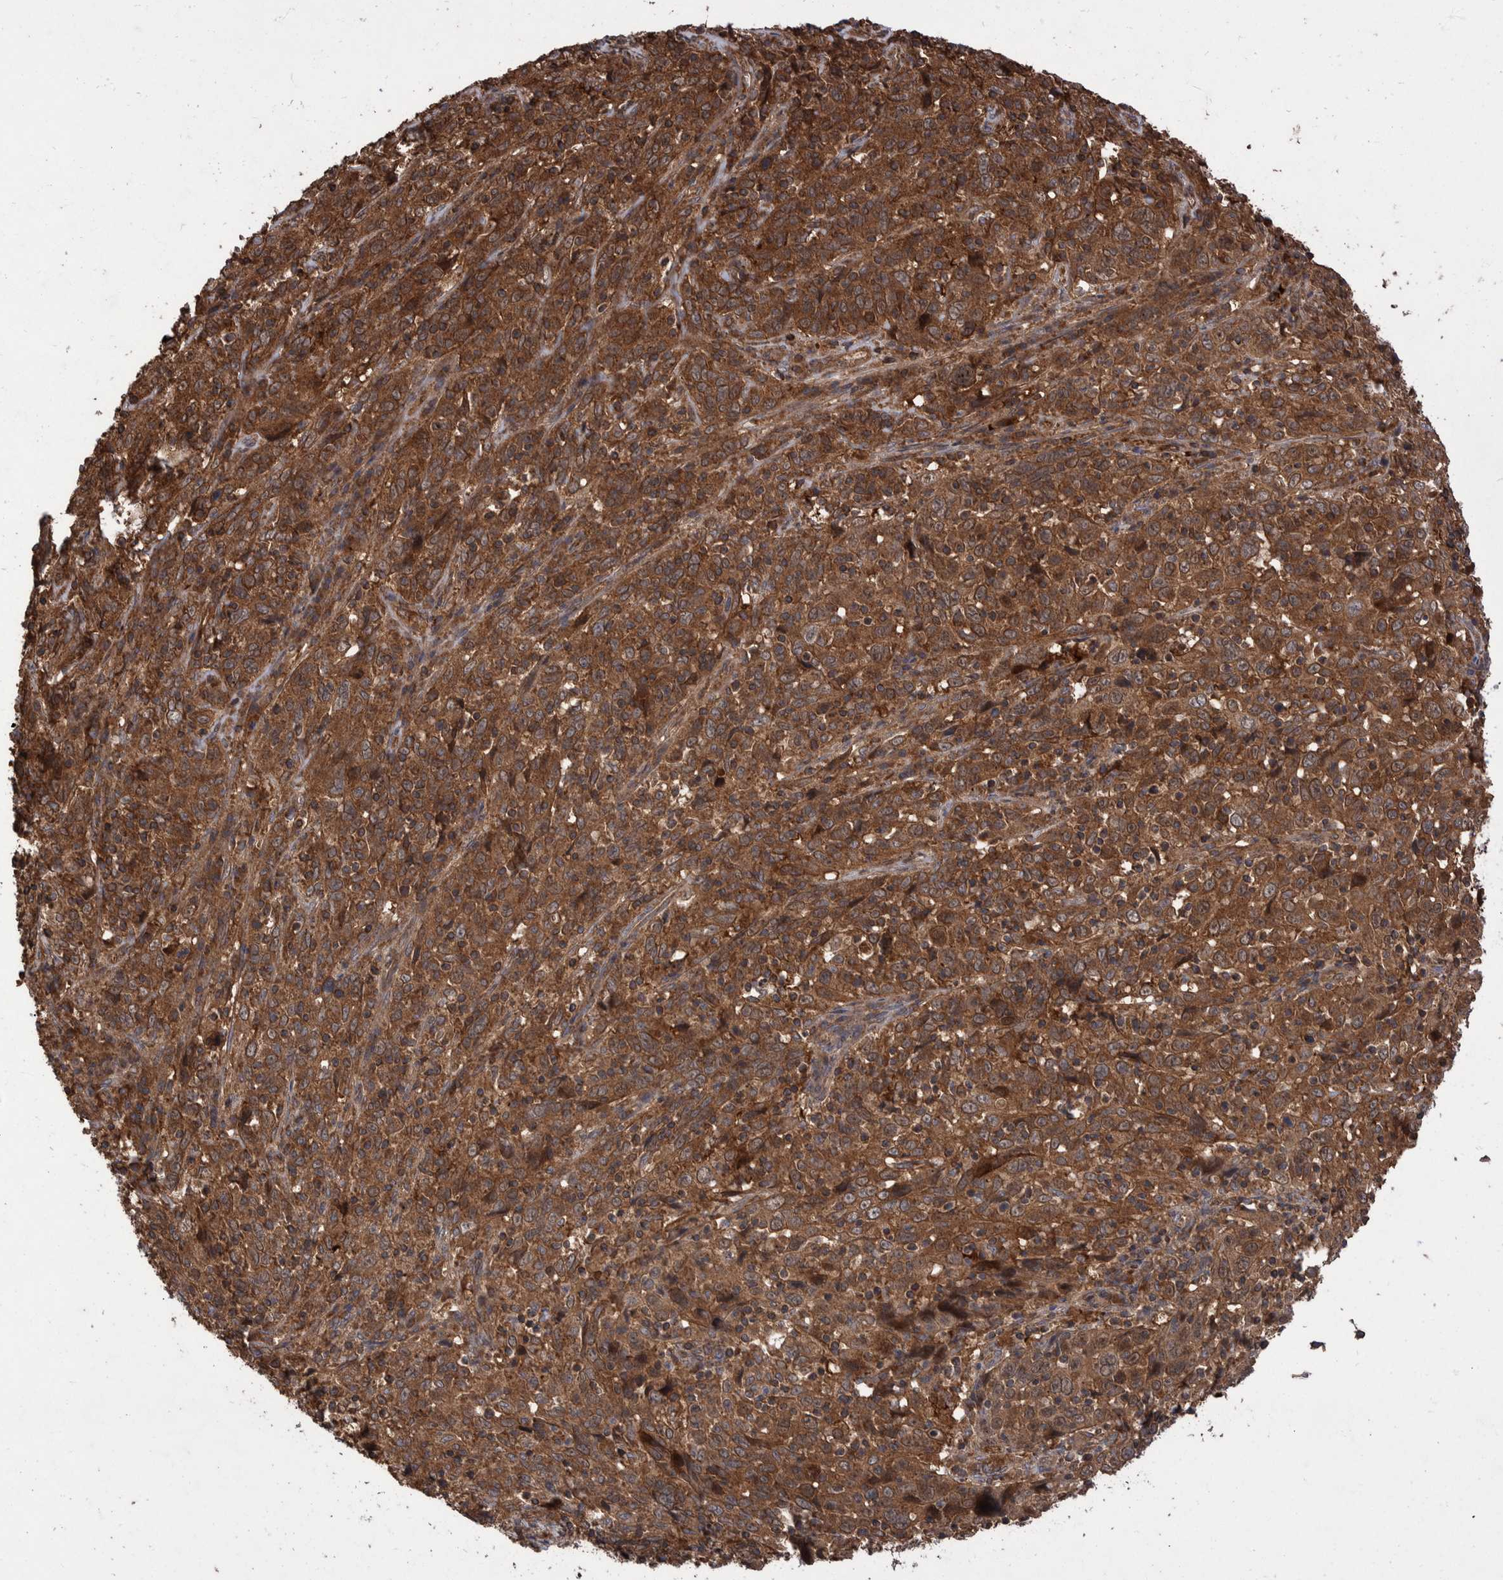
{"staining": {"intensity": "strong", "quantity": ">75%", "location": "cytoplasmic/membranous"}, "tissue": "cervical cancer", "cell_type": "Tumor cells", "image_type": "cancer", "snomed": [{"axis": "morphology", "description": "Squamous cell carcinoma, NOS"}, {"axis": "topography", "description": "Cervix"}], "caption": "Cervical cancer stained with DAB IHC reveals high levels of strong cytoplasmic/membranous positivity in approximately >75% of tumor cells.", "gene": "VBP1", "patient": {"sex": "female", "age": 46}}